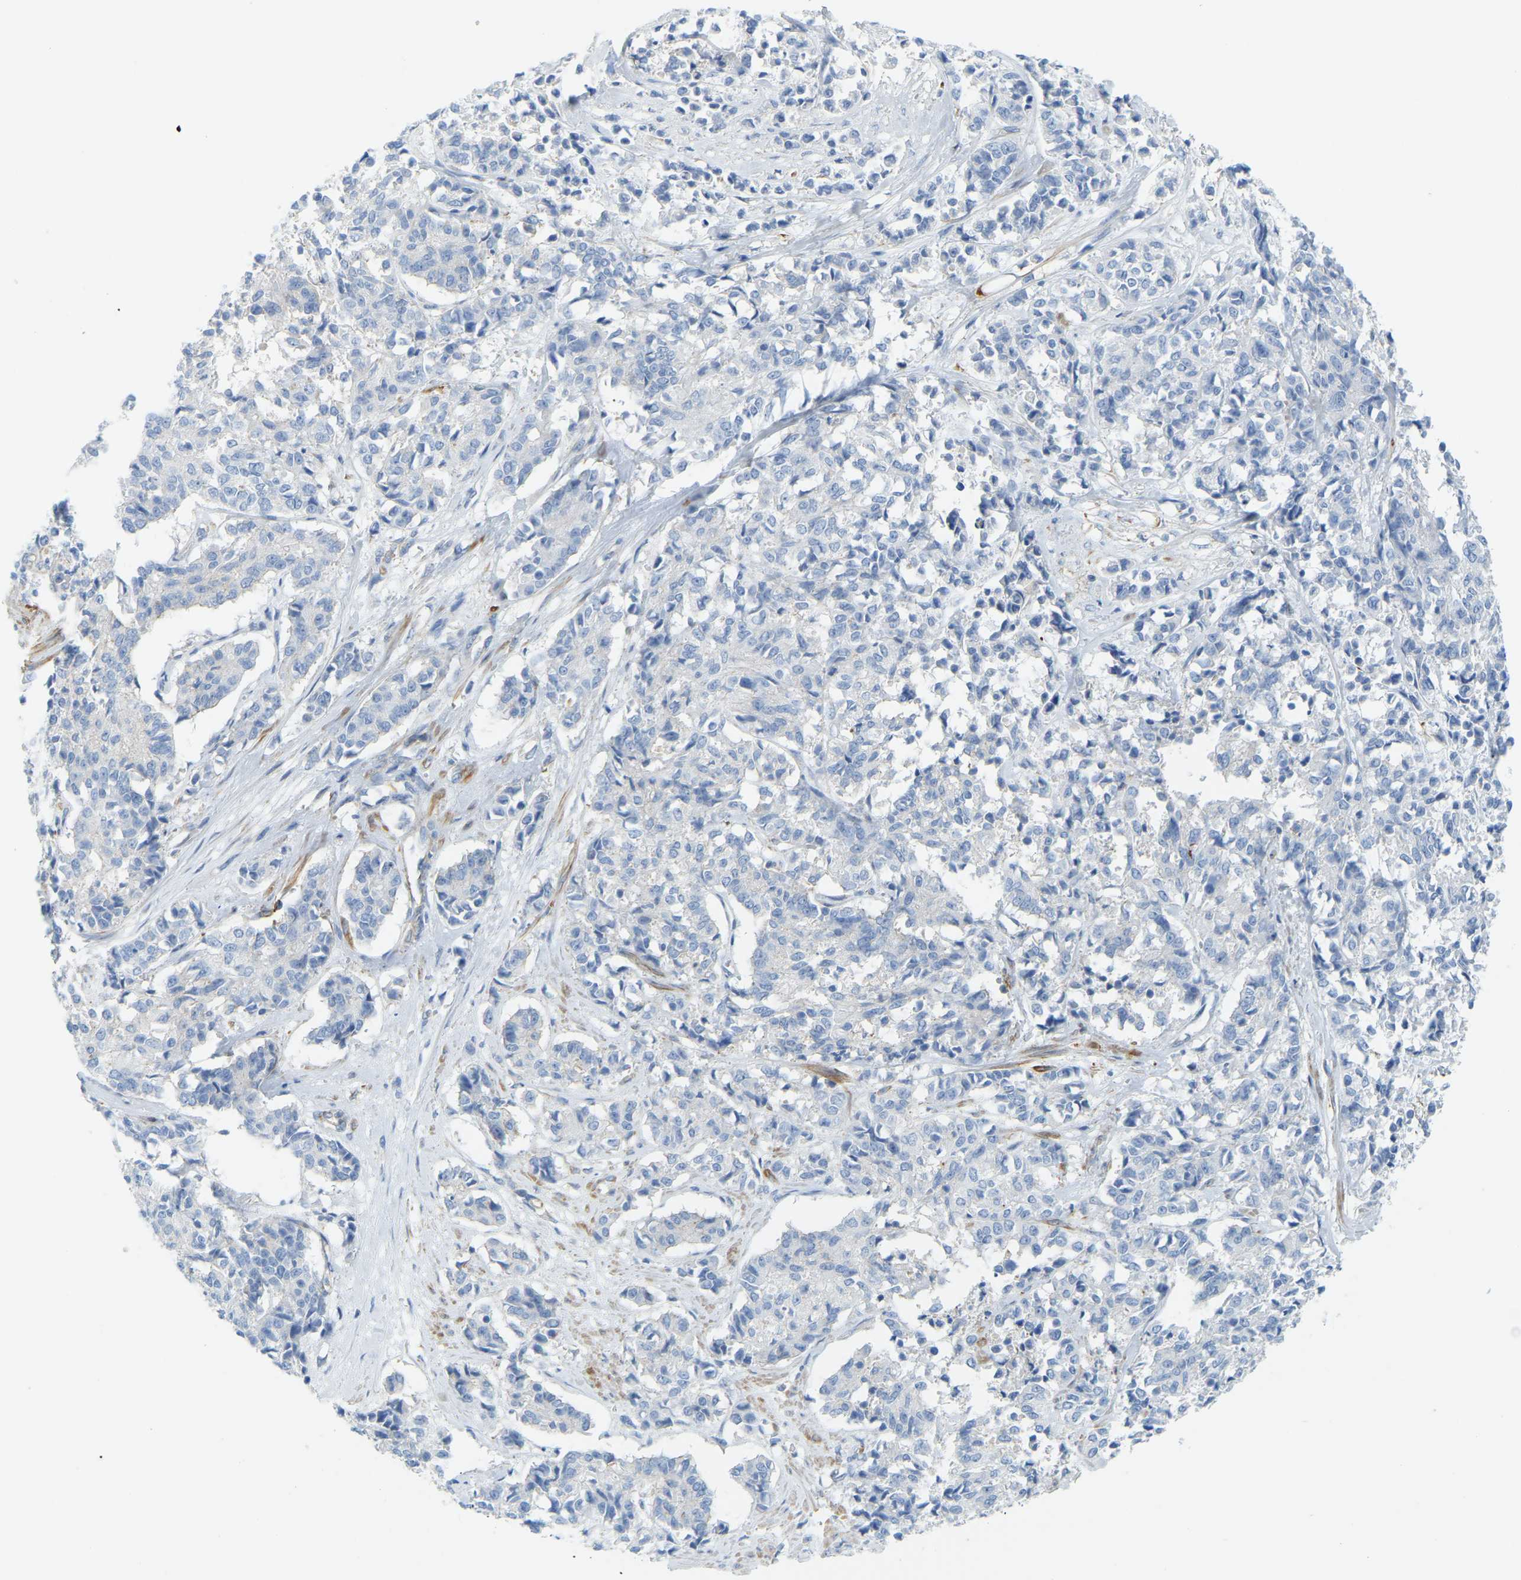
{"staining": {"intensity": "negative", "quantity": "none", "location": "none"}, "tissue": "cervical cancer", "cell_type": "Tumor cells", "image_type": "cancer", "snomed": [{"axis": "morphology", "description": "Squamous cell carcinoma, NOS"}, {"axis": "topography", "description": "Cervix"}], "caption": "IHC histopathology image of human cervical cancer (squamous cell carcinoma) stained for a protein (brown), which reveals no staining in tumor cells. (Stains: DAB immunohistochemistry with hematoxylin counter stain, Microscopy: brightfield microscopy at high magnification).", "gene": "MYL3", "patient": {"sex": "female", "age": 35}}